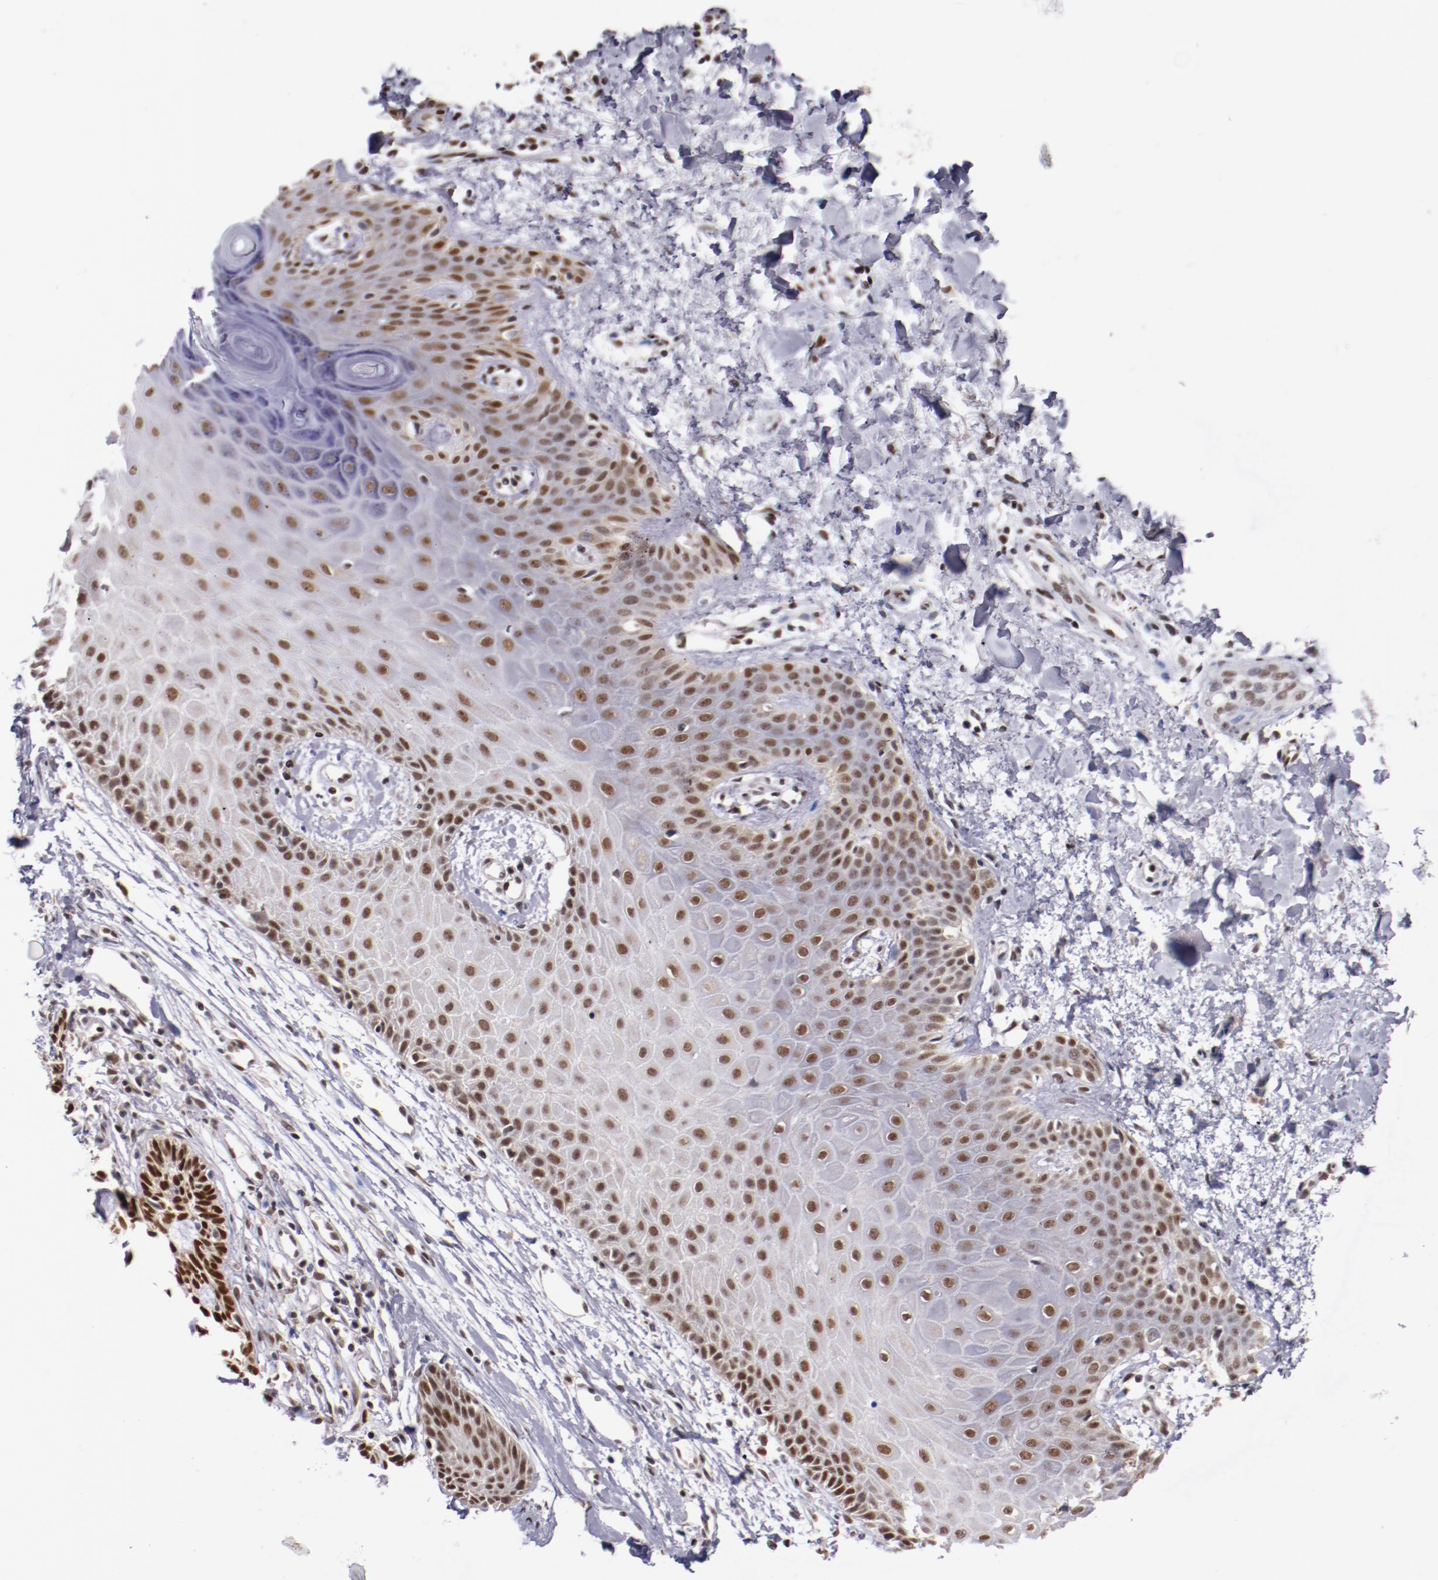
{"staining": {"intensity": "moderate", "quantity": ">75%", "location": "nuclear"}, "tissue": "skin cancer", "cell_type": "Tumor cells", "image_type": "cancer", "snomed": [{"axis": "morphology", "description": "Basal cell carcinoma"}, {"axis": "topography", "description": "Skin"}], "caption": "An IHC micrograph of neoplastic tissue is shown. Protein staining in brown labels moderate nuclear positivity in skin basal cell carcinoma within tumor cells. (DAB = brown stain, brightfield microscopy at high magnification).", "gene": "SRF", "patient": {"sex": "male", "age": 67}}